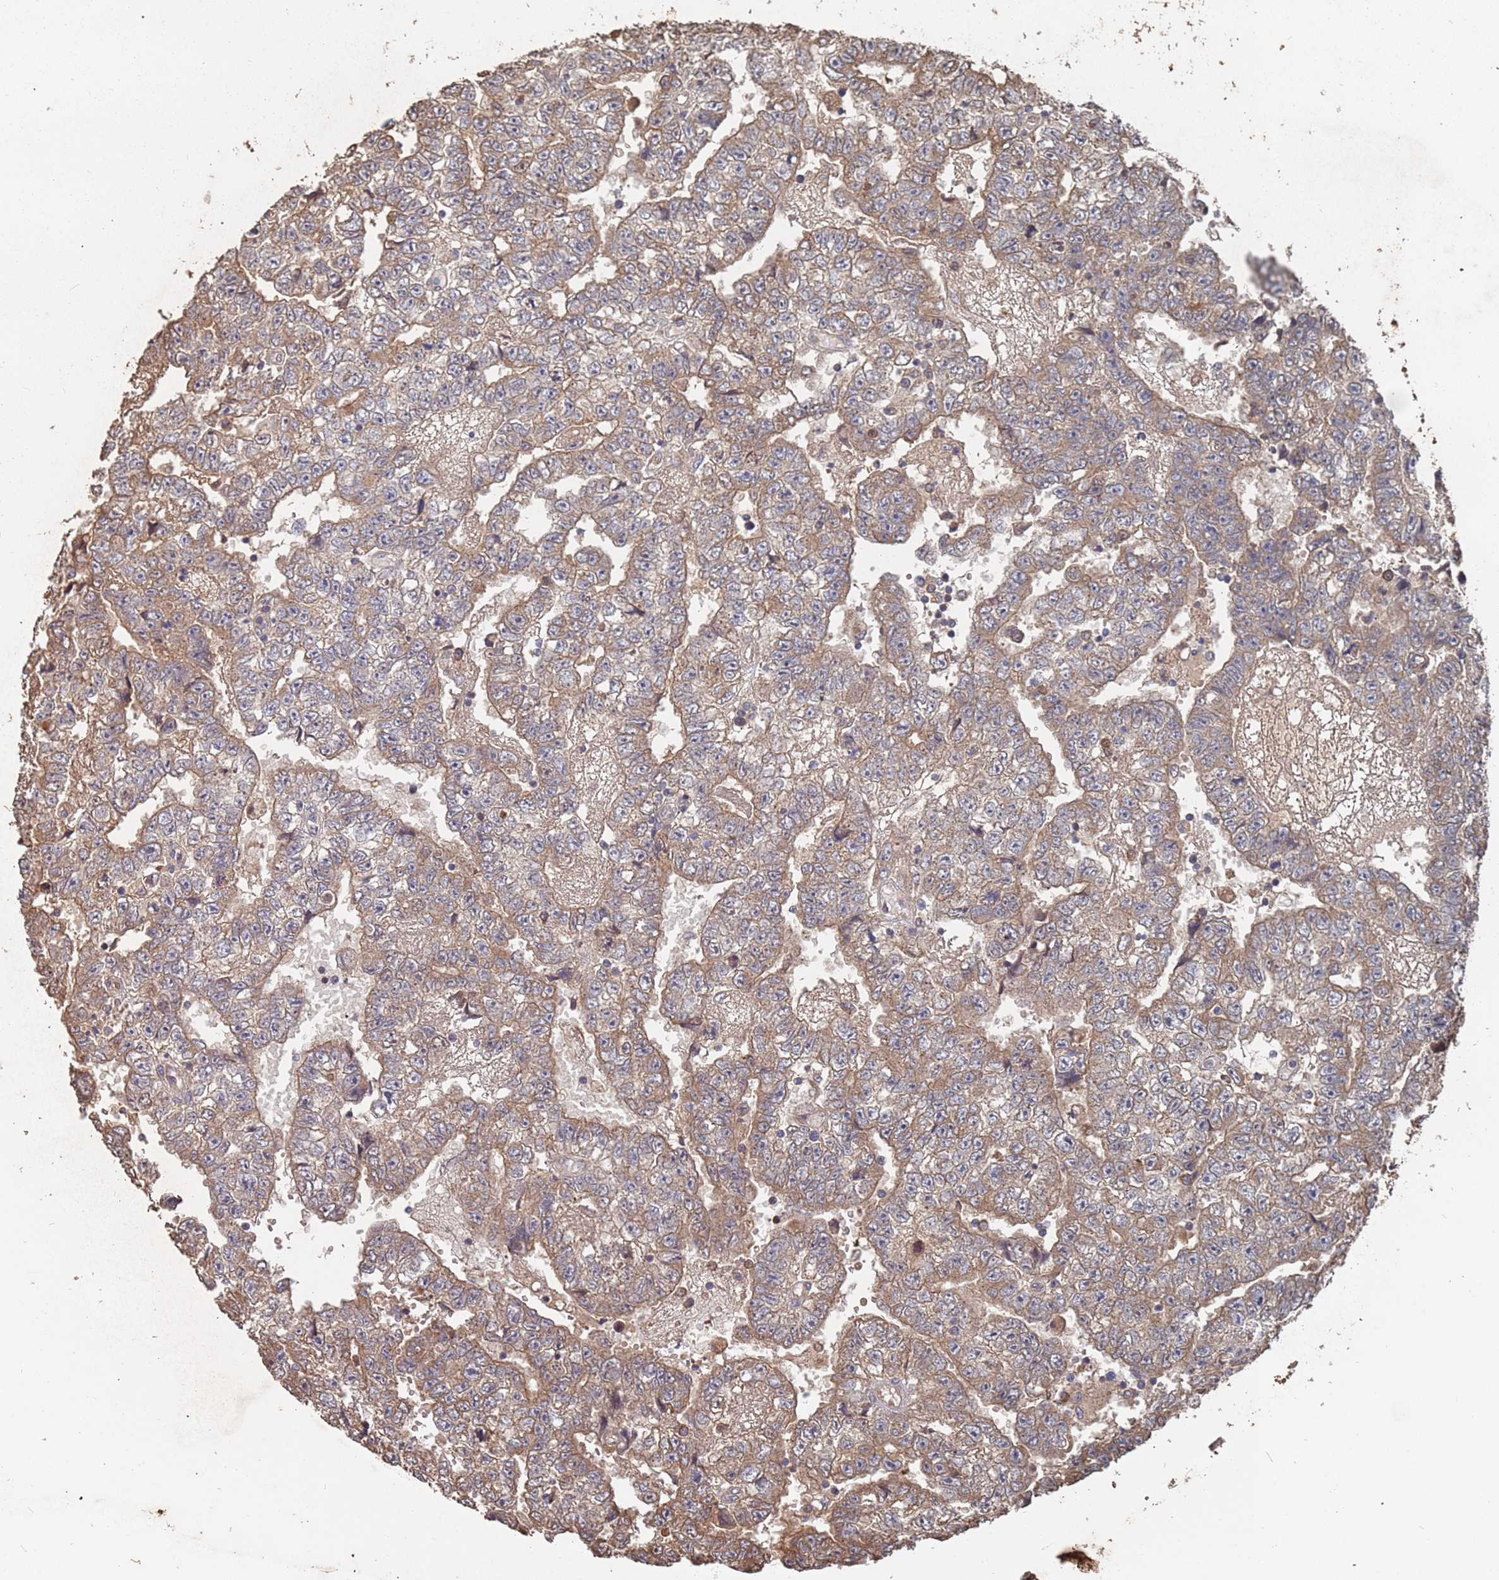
{"staining": {"intensity": "moderate", "quantity": ">75%", "location": "cytoplasmic/membranous"}, "tissue": "testis cancer", "cell_type": "Tumor cells", "image_type": "cancer", "snomed": [{"axis": "morphology", "description": "Carcinoma, Embryonal, NOS"}, {"axis": "topography", "description": "Testis"}], "caption": "Moderate cytoplasmic/membranous staining is seen in about >75% of tumor cells in testis embryonal carcinoma.", "gene": "ATG5", "patient": {"sex": "male", "age": 25}}